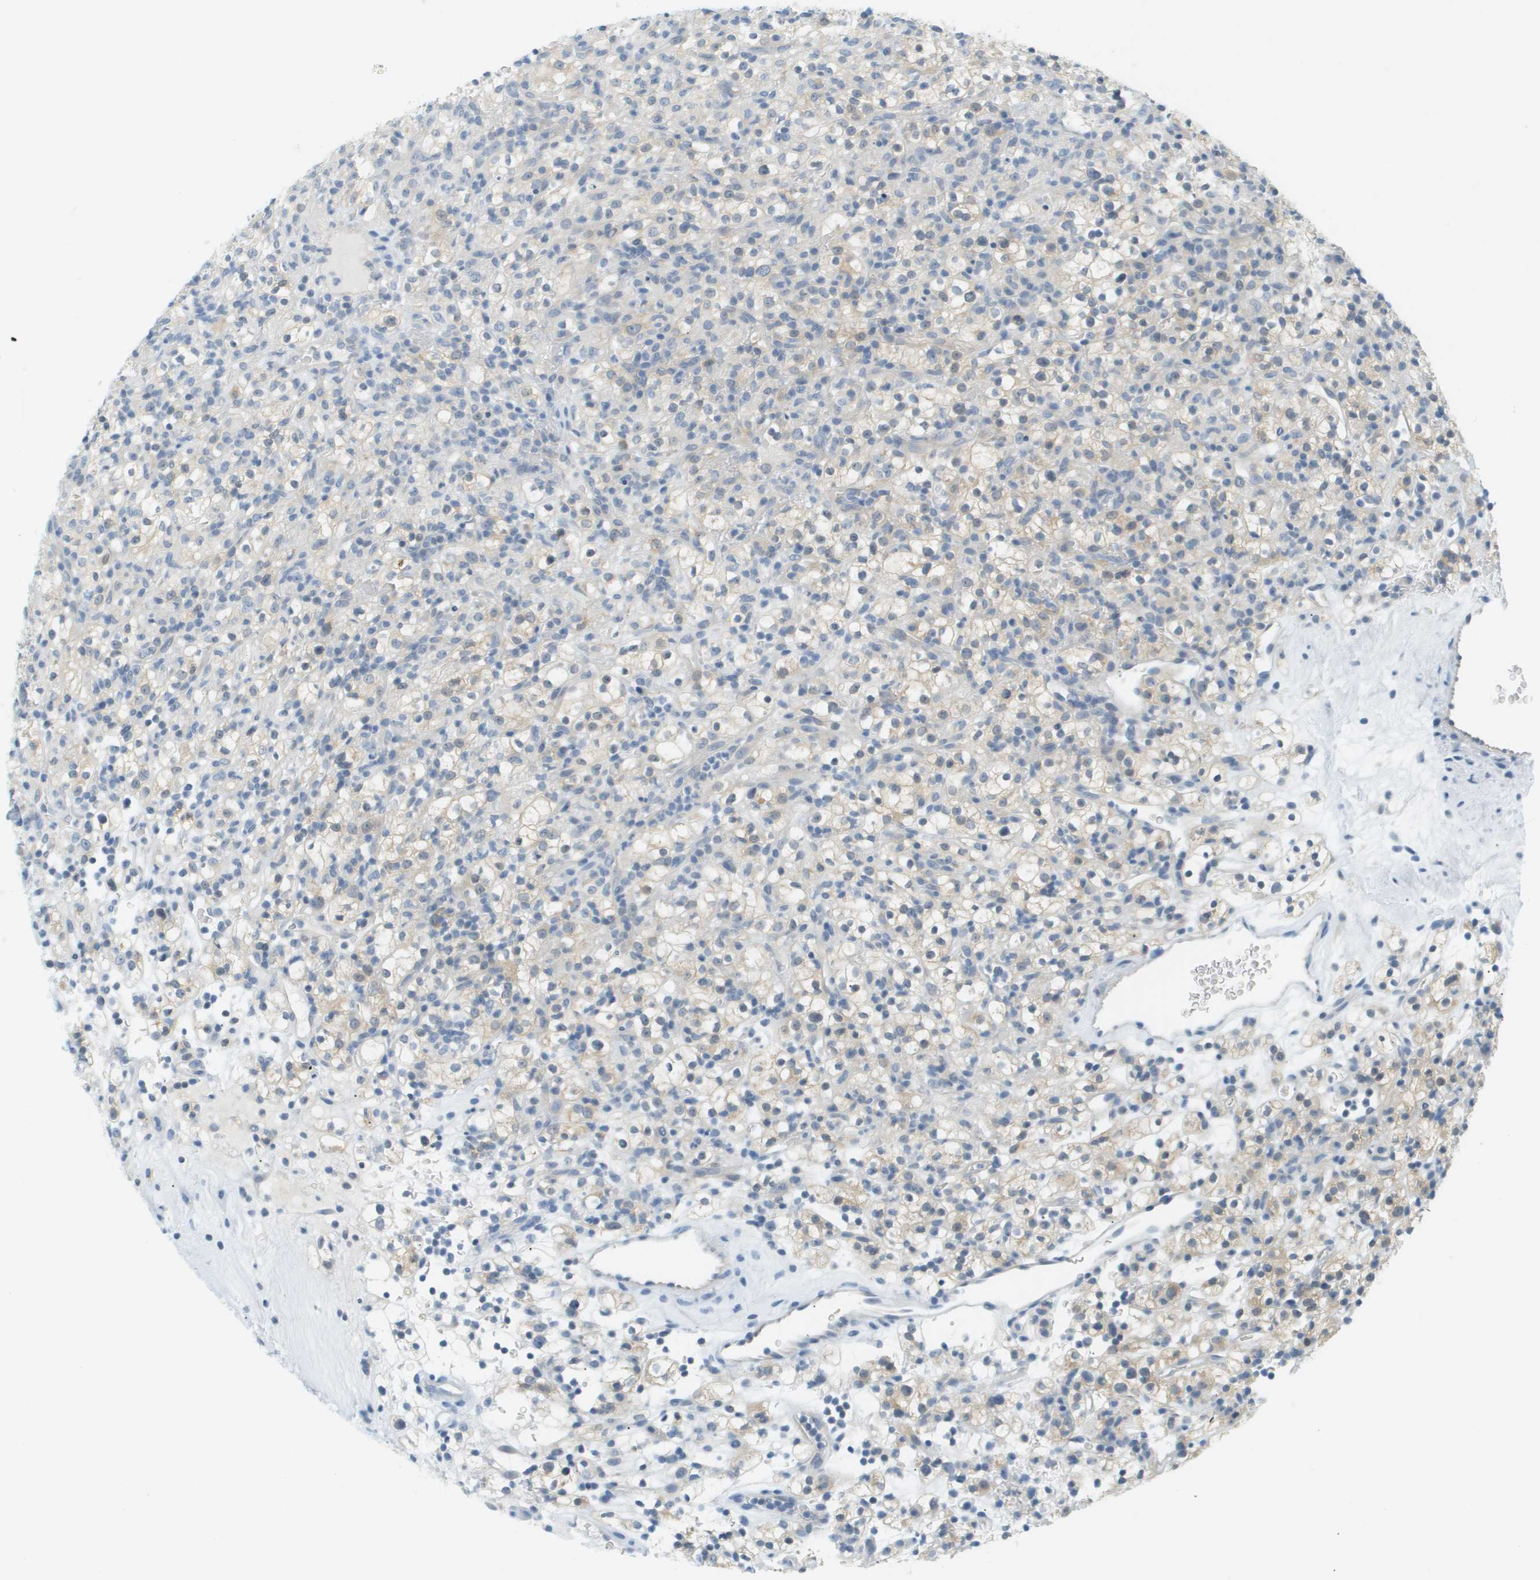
{"staining": {"intensity": "negative", "quantity": "none", "location": "none"}, "tissue": "renal cancer", "cell_type": "Tumor cells", "image_type": "cancer", "snomed": [{"axis": "morphology", "description": "Normal tissue, NOS"}, {"axis": "morphology", "description": "Adenocarcinoma, NOS"}, {"axis": "topography", "description": "Kidney"}], "caption": "Tumor cells show no significant expression in renal adenocarcinoma.", "gene": "SMYD5", "patient": {"sex": "female", "age": 72}}